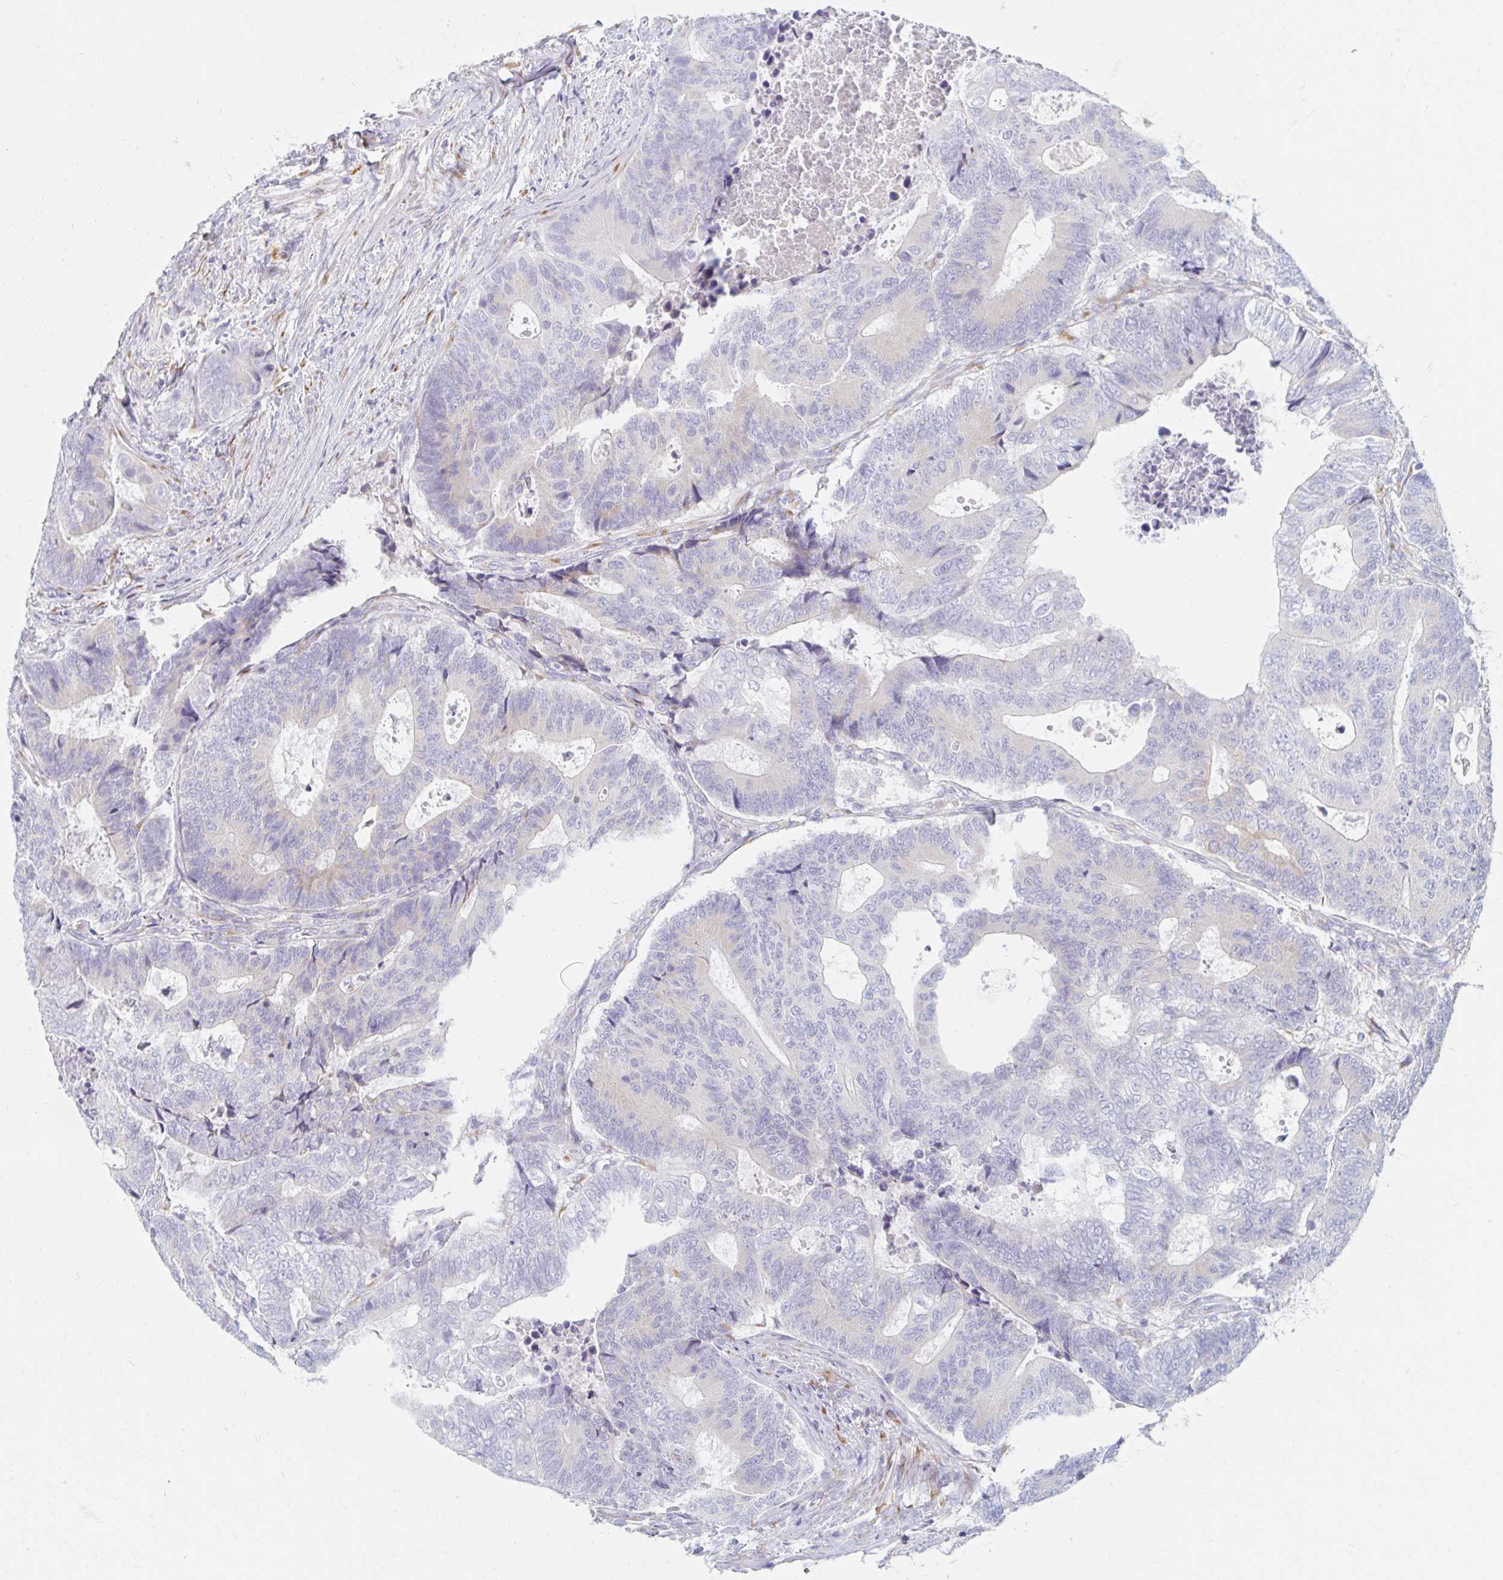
{"staining": {"intensity": "negative", "quantity": "none", "location": "none"}, "tissue": "colorectal cancer", "cell_type": "Tumor cells", "image_type": "cancer", "snomed": [{"axis": "morphology", "description": "Adenocarcinoma, NOS"}, {"axis": "topography", "description": "Colon"}], "caption": "Colorectal adenocarcinoma was stained to show a protein in brown. There is no significant expression in tumor cells.", "gene": "MYLK2", "patient": {"sex": "female", "age": 48}}